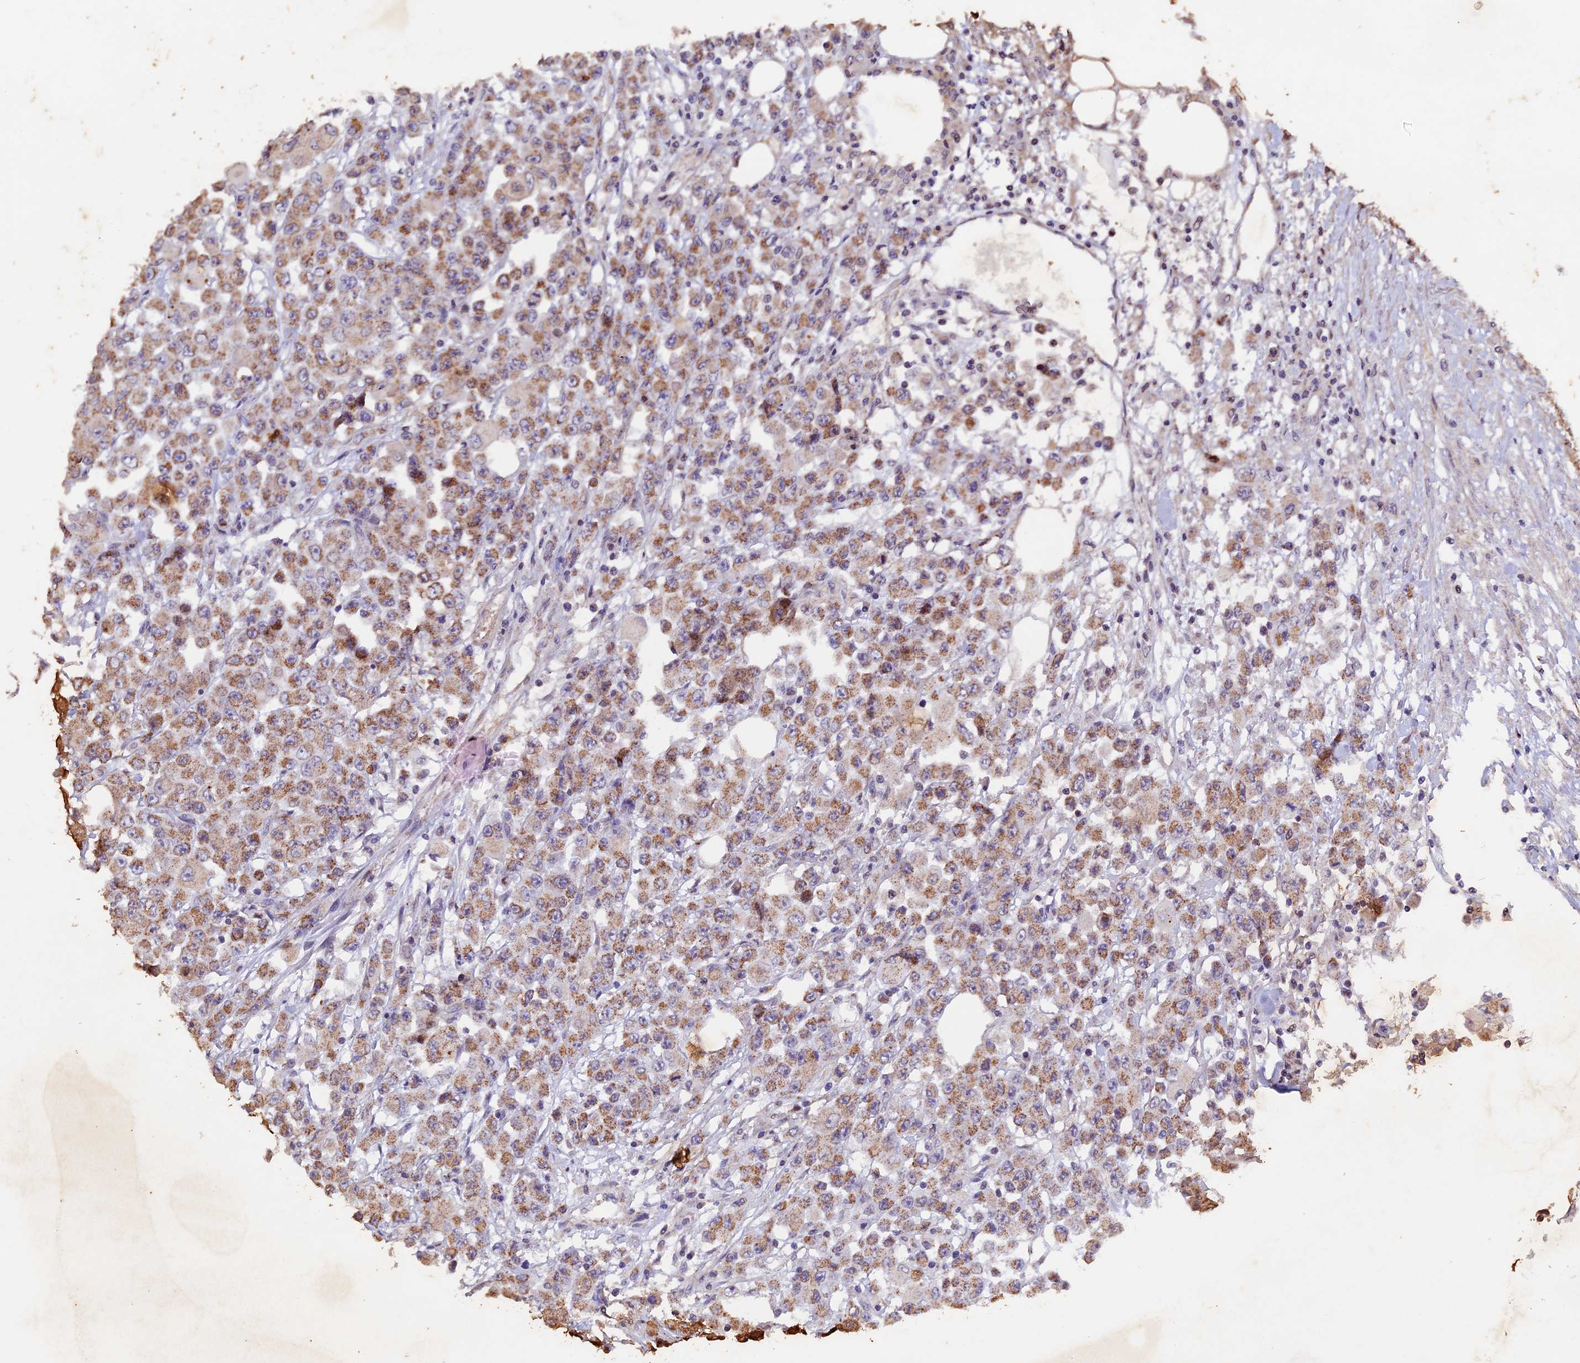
{"staining": {"intensity": "moderate", "quantity": ">75%", "location": "cytoplasmic/membranous"}, "tissue": "colorectal cancer", "cell_type": "Tumor cells", "image_type": "cancer", "snomed": [{"axis": "morphology", "description": "Adenocarcinoma, NOS"}, {"axis": "topography", "description": "Colon"}], "caption": "Colorectal cancer was stained to show a protein in brown. There is medium levels of moderate cytoplasmic/membranous positivity in about >75% of tumor cells.", "gene": "TFAM", "patient": {"sex": "male", "age": 51}}